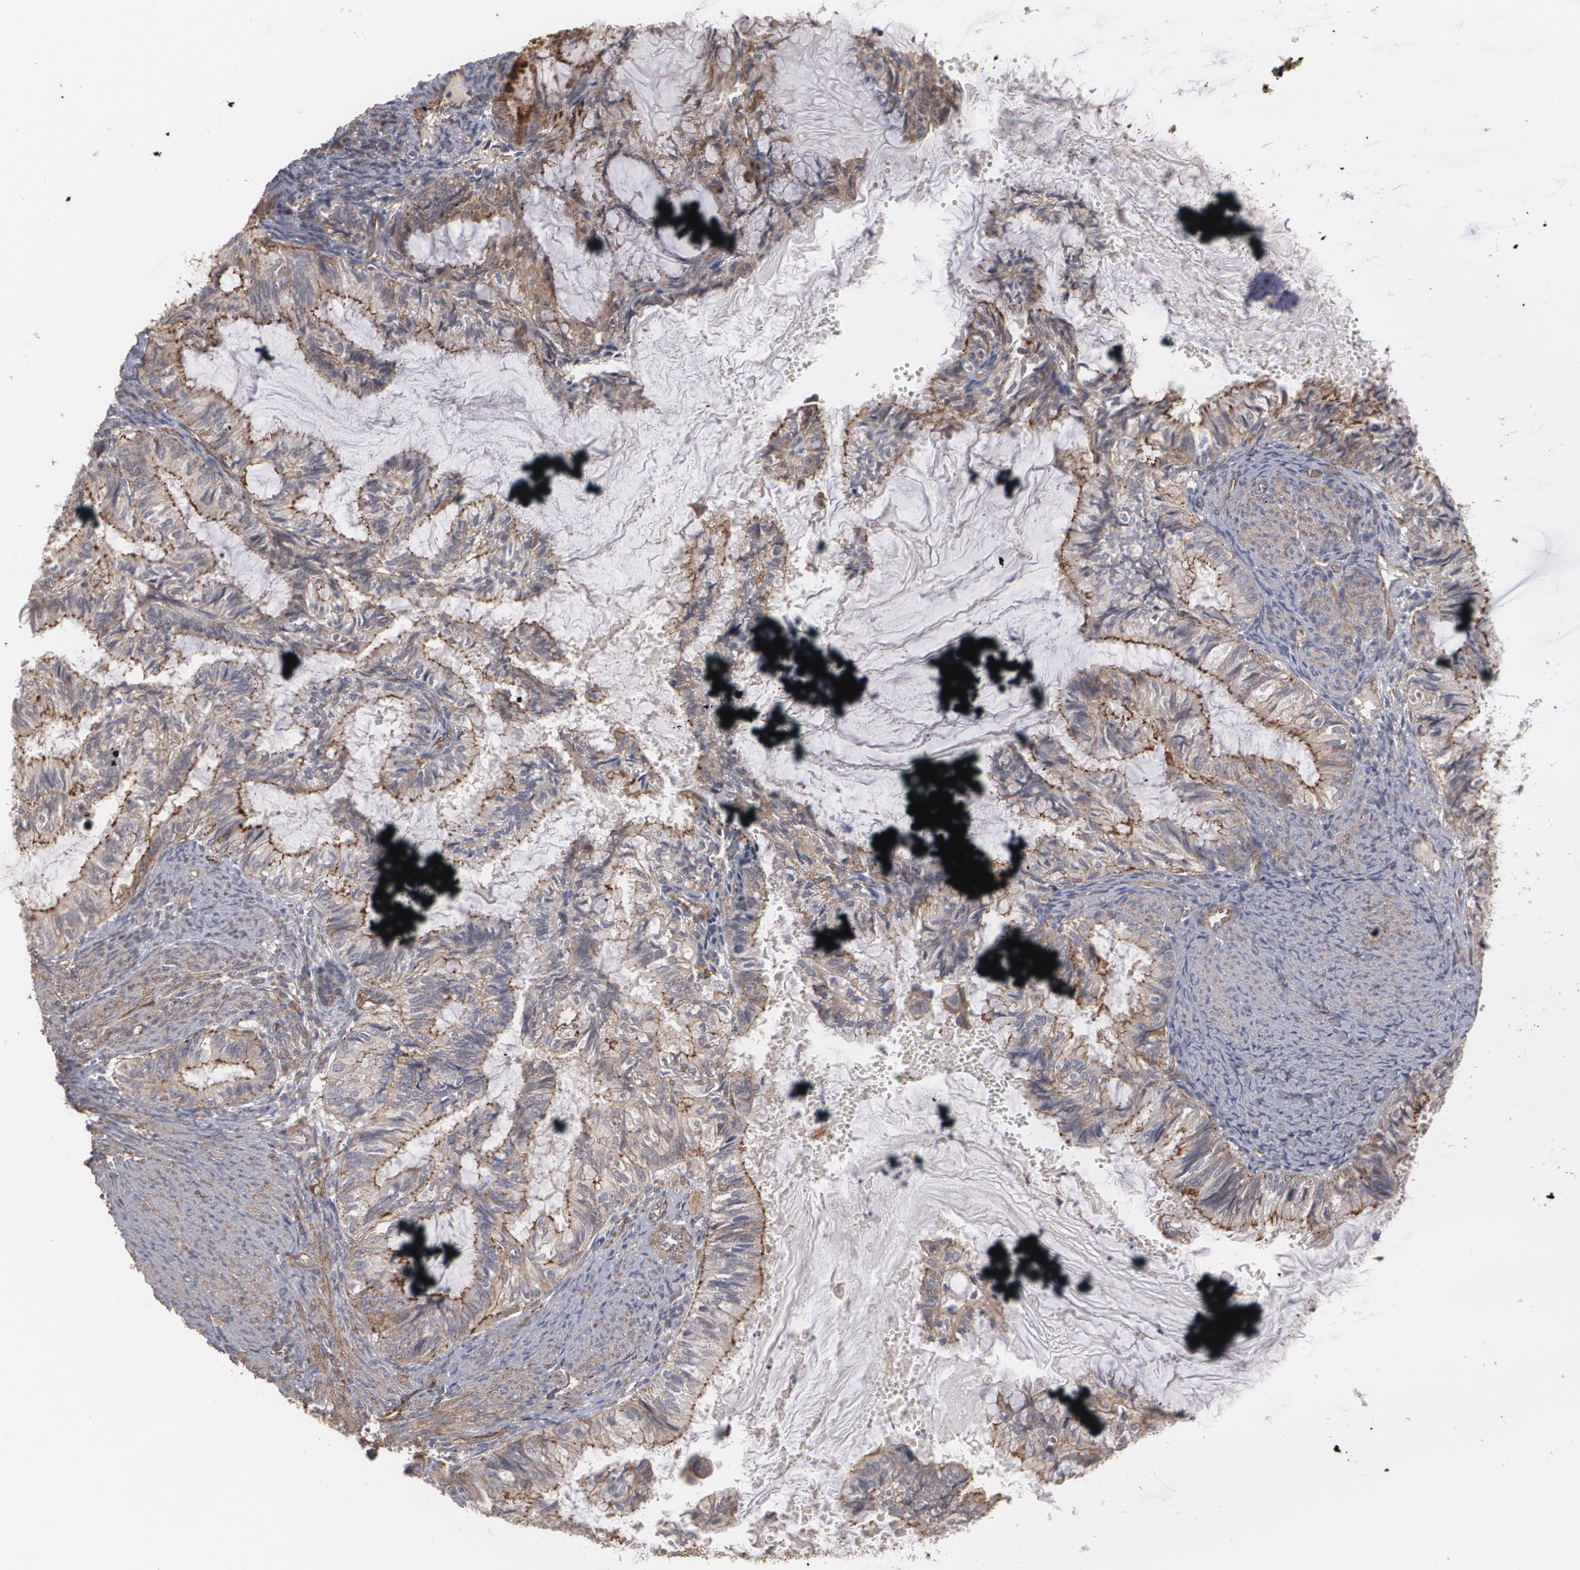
{"staining": {"intensity": "weak", "quantity": ">75%", "location": "cytoplasmic/membranous"}, "tissue": "endometrial cancer", "cell_type": "Tumor cells", "image_type": "cancer", "snomed": [{"axis": "morphology", "description": "Adenocarcinoma, NOS"}, {"axis": "topography", "description": "Endometrium"}], "caption": "Protein analysis of endometrial cancer (adenocarcinoma) tissue reveals weak cytoplasmic/membranous positivity in about >75% of tumor cells.", "gene": "TJP1", "patient": {"sex": "female", "age": 86}}